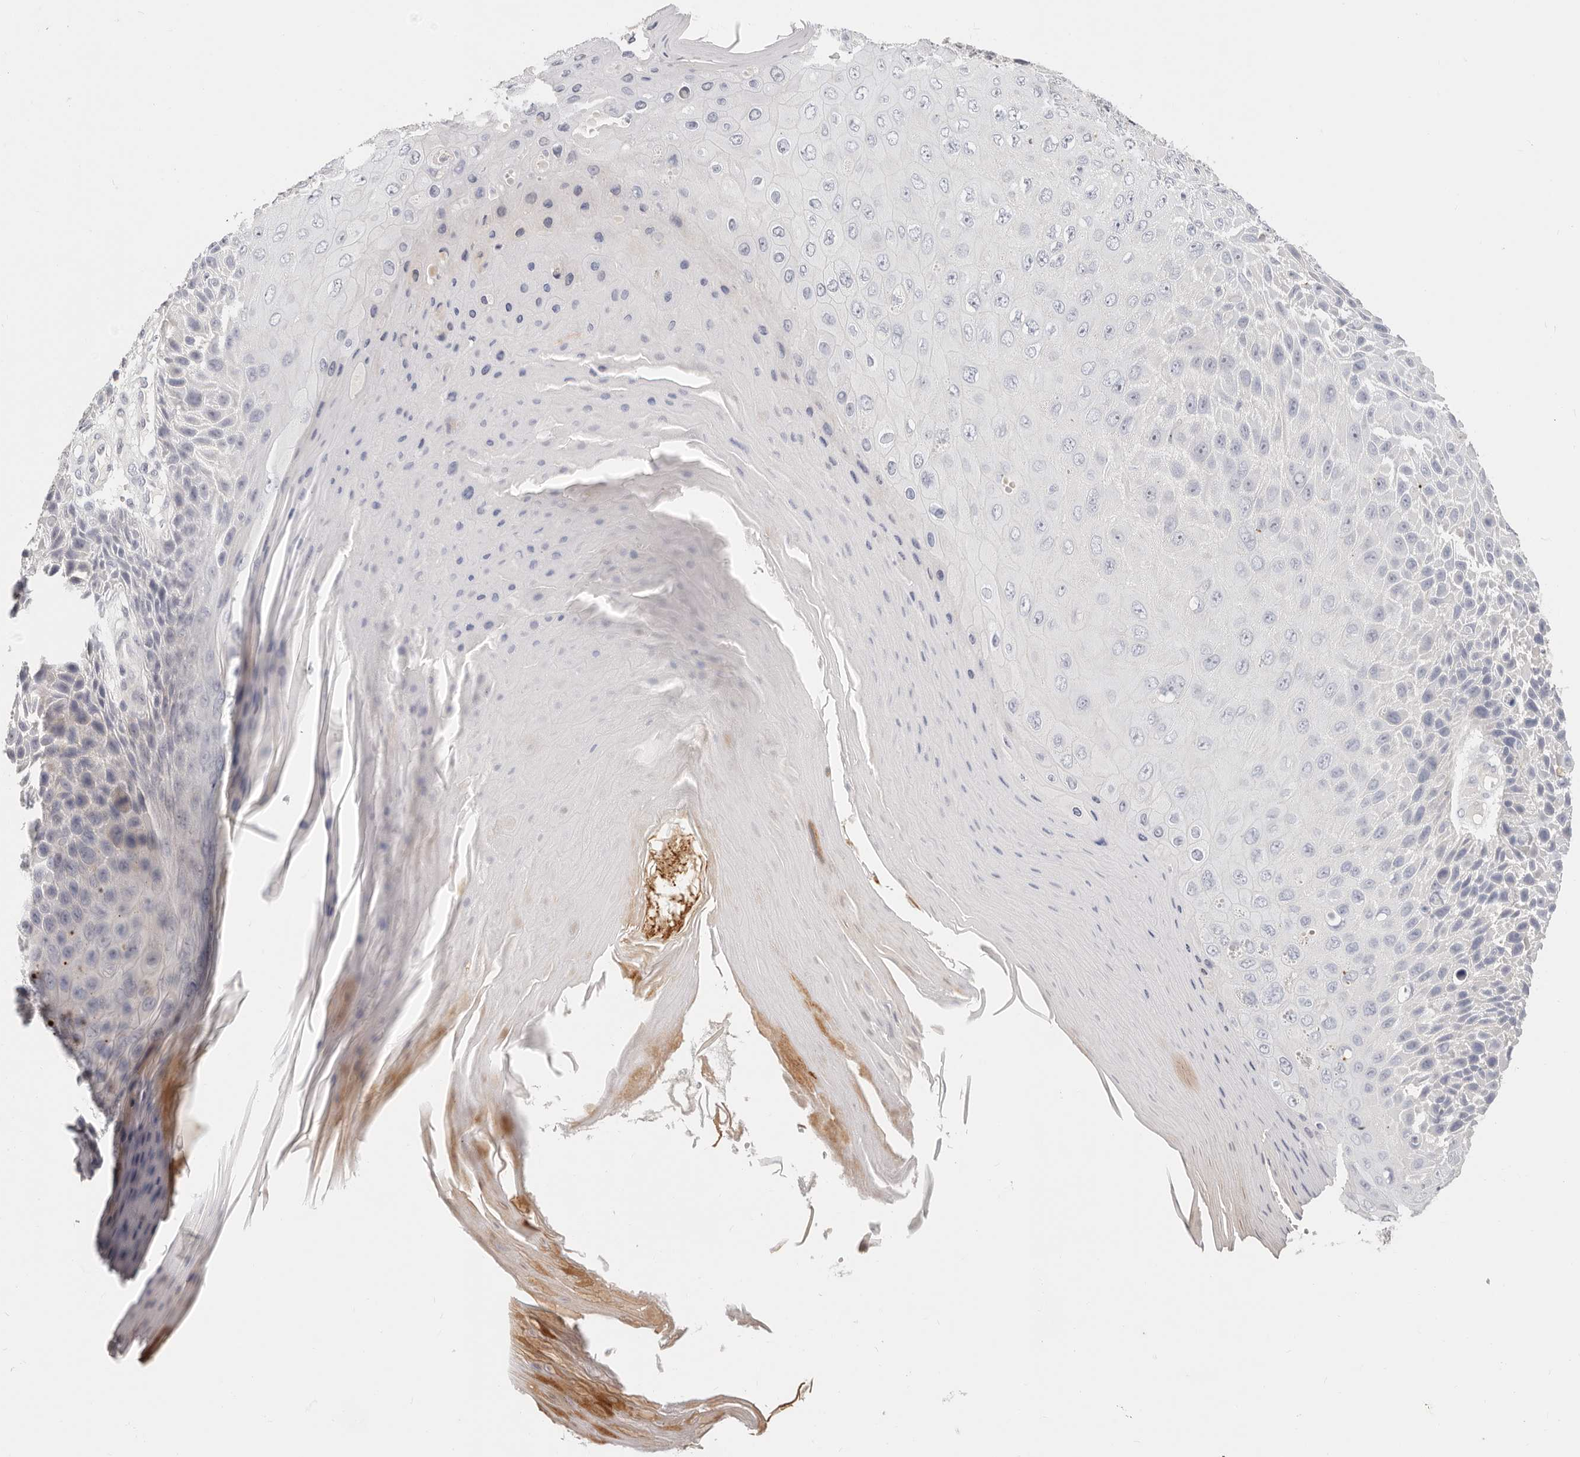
{"staining": {"intensity": "negative", "quantity": "none", "location": "none"}, "tissue": "skin cancer", "cell_type": "Tumor cells", "image_type": "cancer", "snomed": [{"axis": "morphology", "description": "Squamous cell carcinoma, NOS"}, {"axis": "topography", "description": "Skin"}], "caption": "Human squamous cell carcinoma (skin) stained for a protein using IHC exhibits no positivity in tumor cells.", "gene": "ZRANB1", "patient": {"sex": "female", "age": 88}}